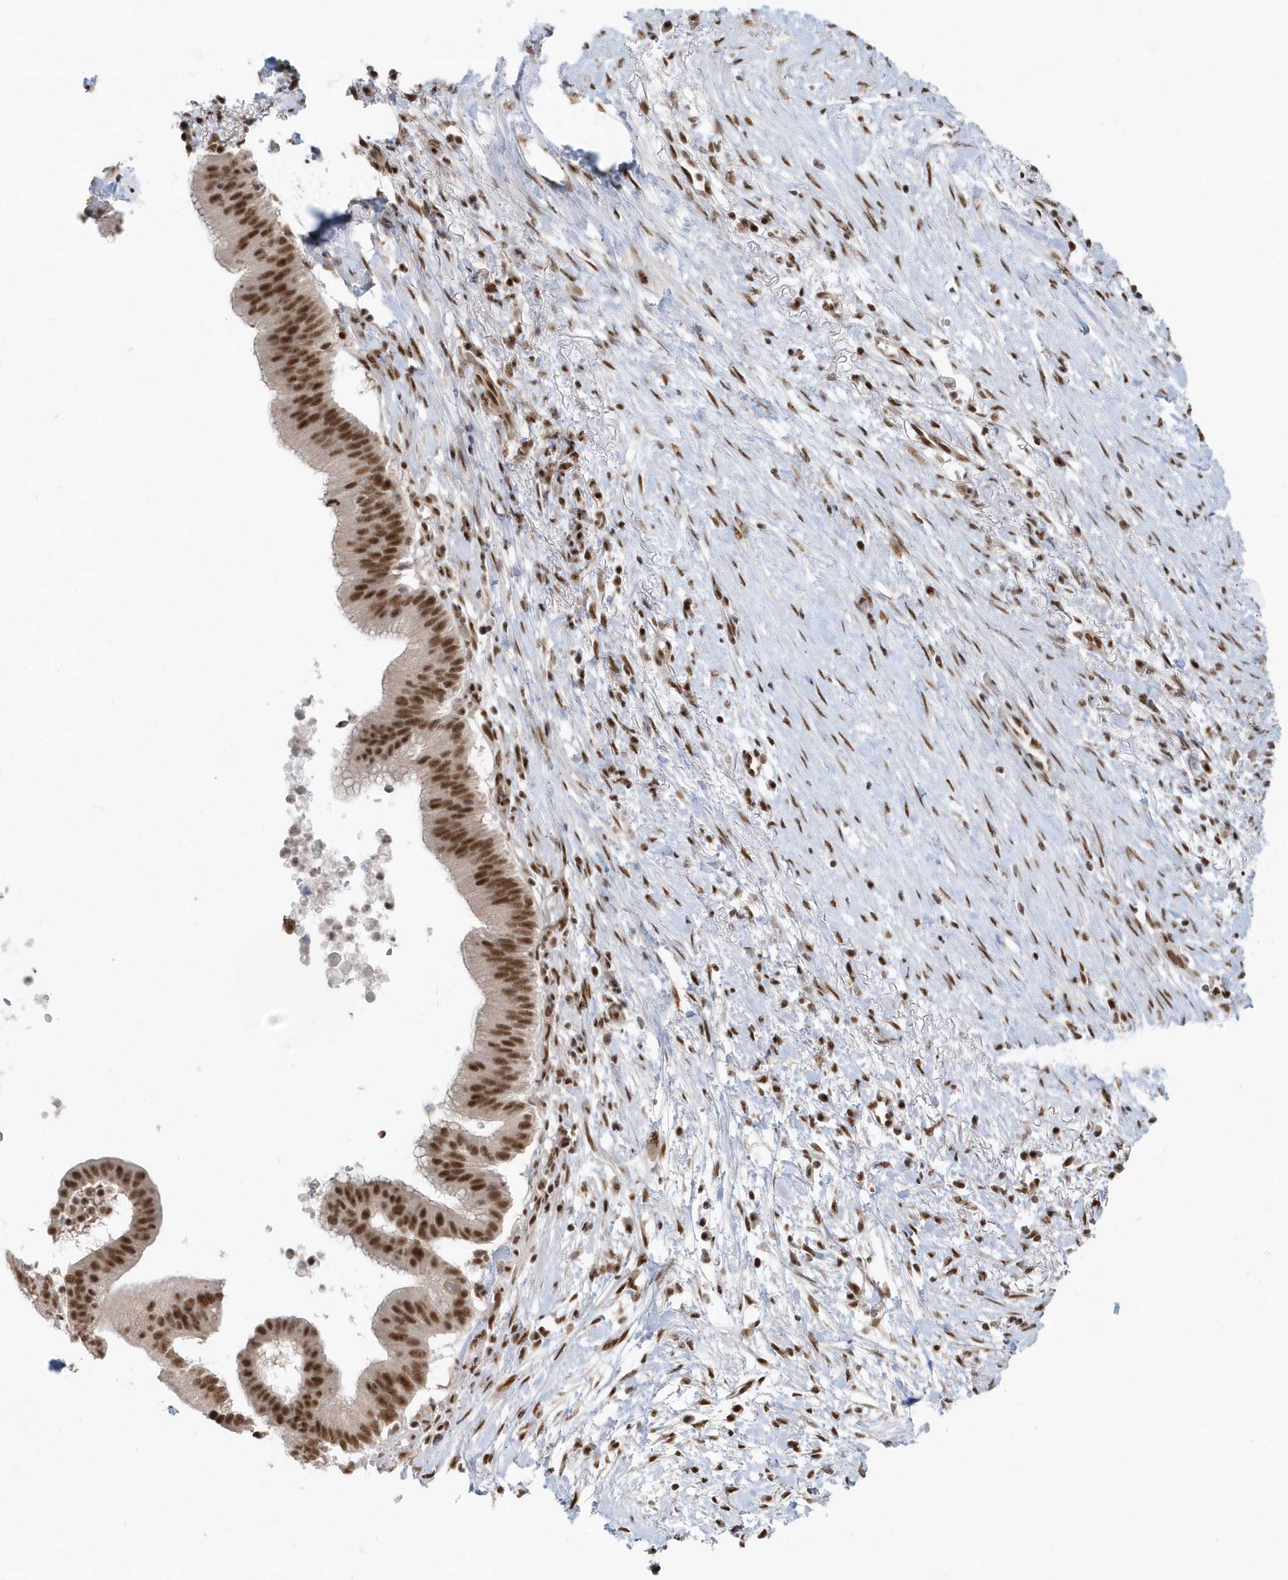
{"staining": {"intensity": "moderate", "quantity": ">75%", "location": "nuclear"}, "tissue": "pancreatic cancer", "cell_type": "Tumor cells", "image_type": "cancer", "snomed": [{"axis": "morphology", "description": "Adenocarcinoma, NOS"}, {"axis": "topography", "description": "Pancreas"}], "caption": "Immunohistochemical staining of pancreatic cancer exhibits medium levels of moderate nuclear protein staining in approximately >75% of tumor cells.", "gene": "SEPHS1", "patient": {"sex": "male", "age": 68}}